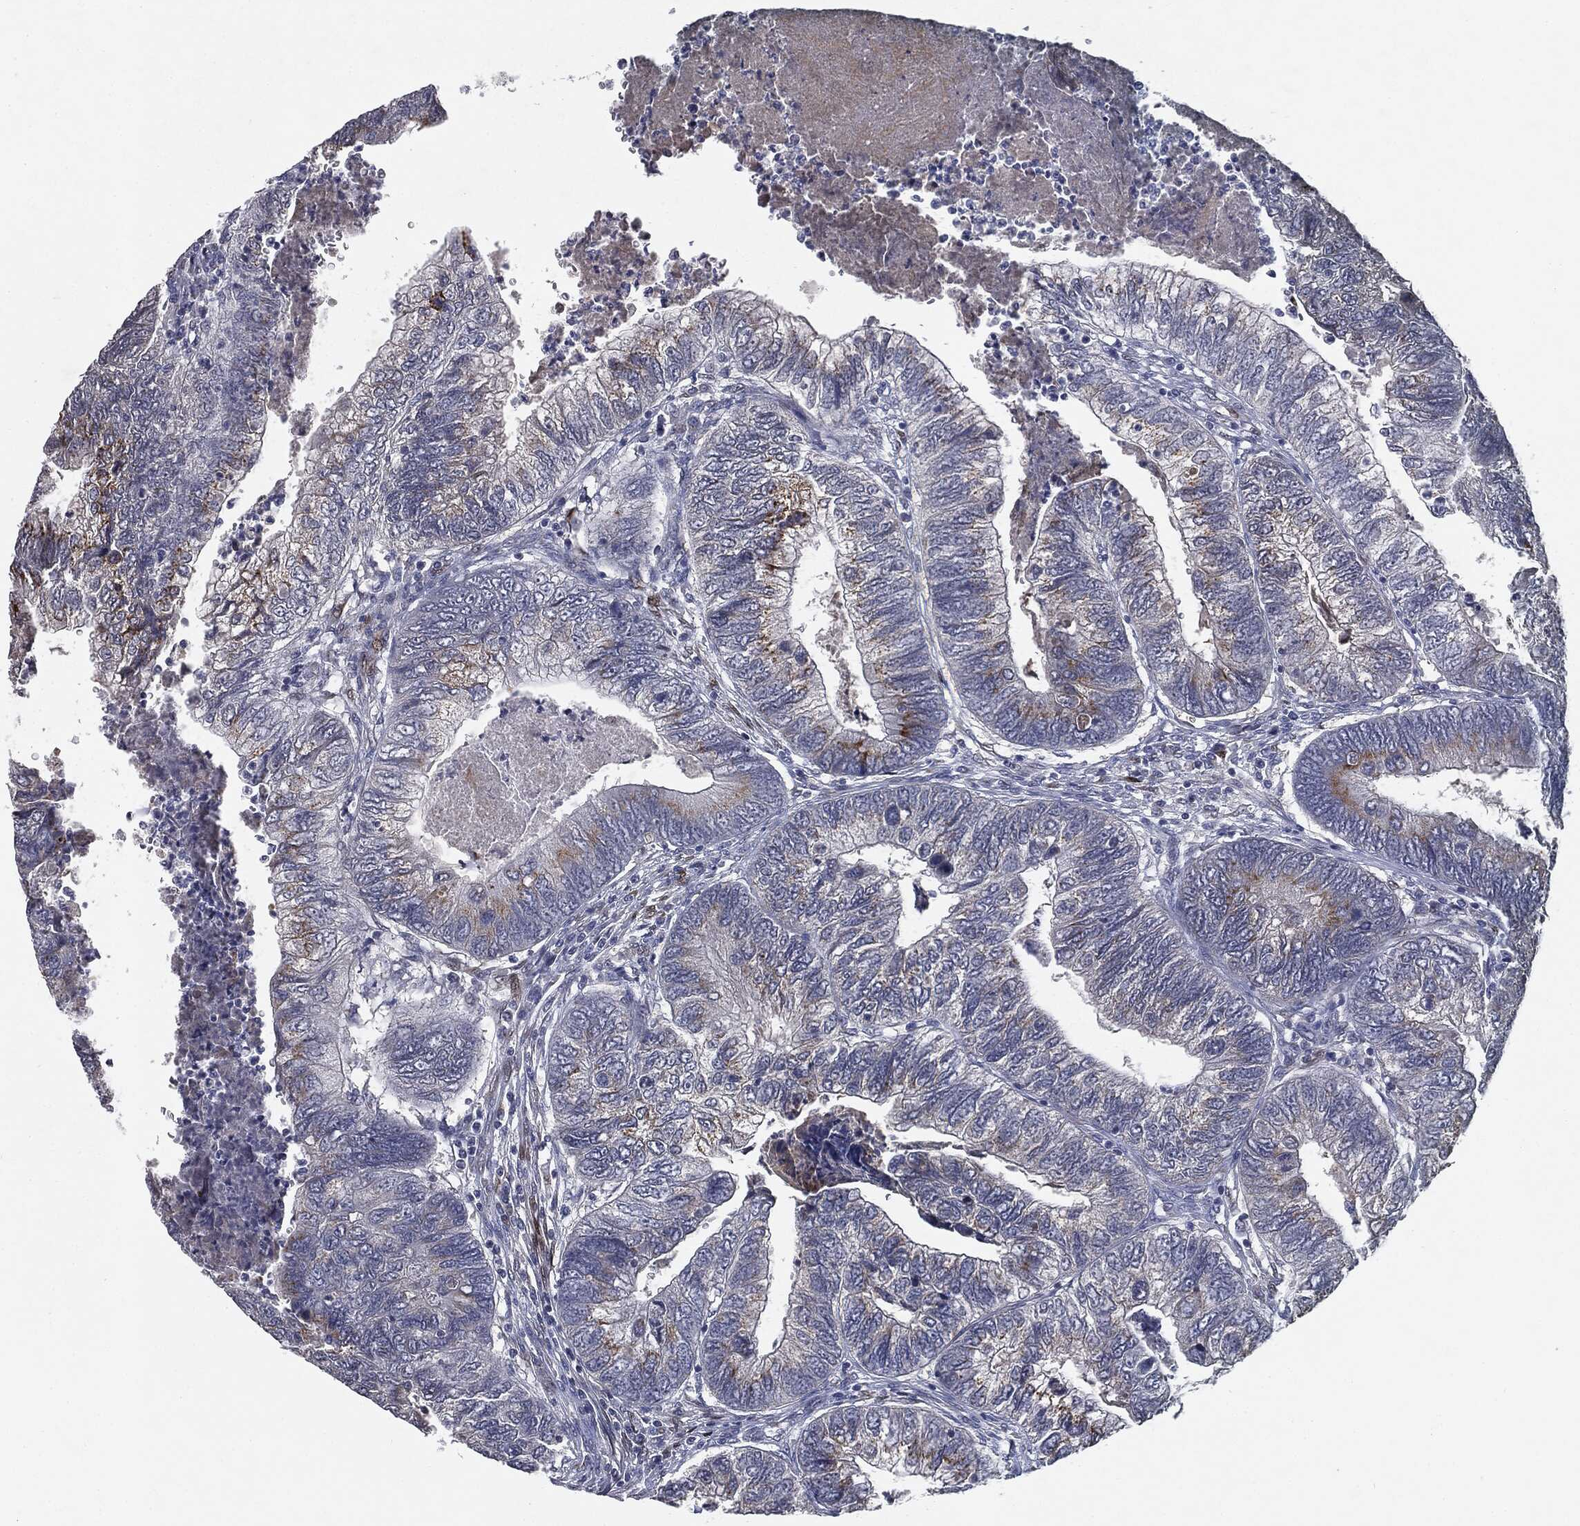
{"staining": {"intensity": "weak", "quantity": "<25%", "location": "cytoplasmic/membranous"}, "tissue": "colorectal cancer", "cell_type": "Tumor cells", "image_type": "cancer", "snomed": [{"axis": "morphology", "description": "Adenocarcinoma, NOS"}, {"axis": "topography", "description": "Colon"}], "caption": "High magnification brightfield microscopy of colorectal cancer (adenocarcinoma) stained with DAB (brown) and counterstained with hematoxylin (blue): tumor cells show no significant expression.", "gene": "CASD1", "patient": {"sex": "female", "age": 67}}